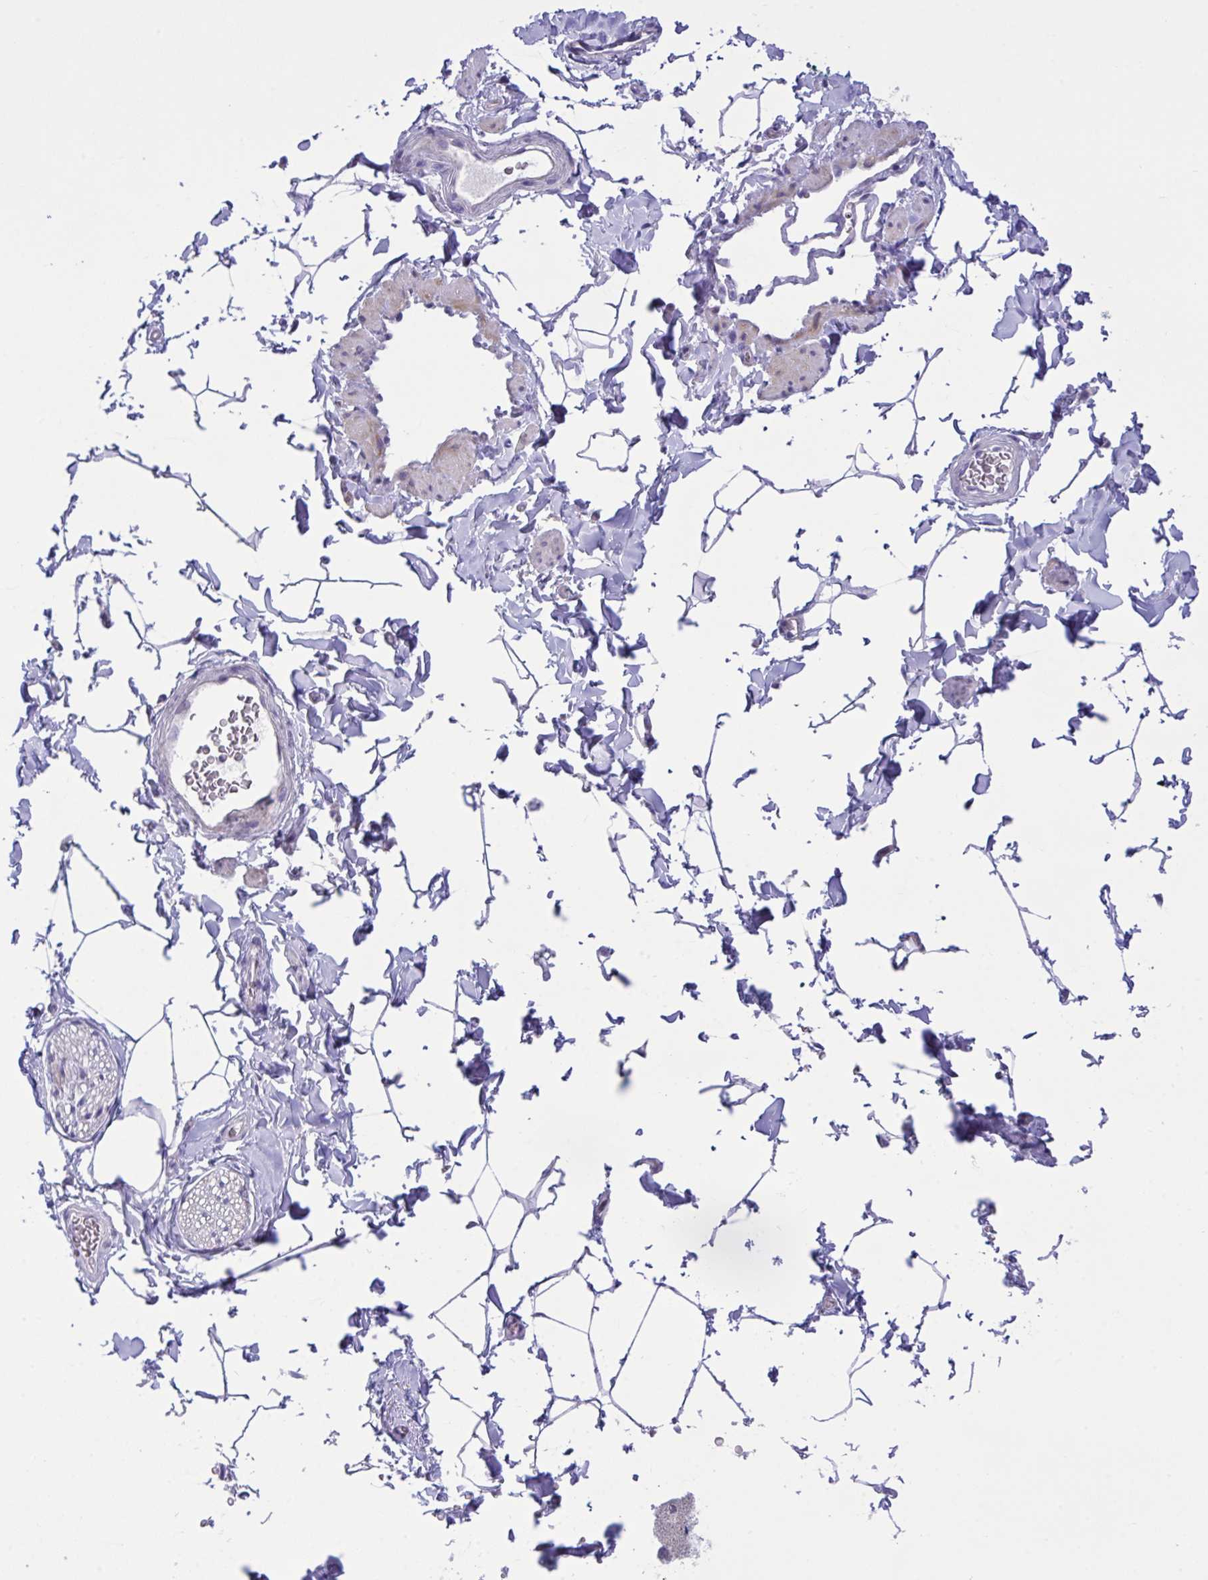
{"staining": {"intensity": "negative", "quantity": "none", "location": "none"}, "tissue": "adipose tissue", "cell_type": "Adipocytes", "image_type": "normal", "snomed": [{"axis": "morphology", "description": "Normal tissue, NOS"}, {"axis": "topography", "description": "Epididymis"}, {"axis": "topography", "description": "Peripheral nerve tissue"}], "caption": "This is an immunohistochemistry (IHC) micrograph of normal human adipose tissue. There is no positivity in adipocytes.", "gene": "WDR97", "patient": {"sex": "male", "age": 32}}